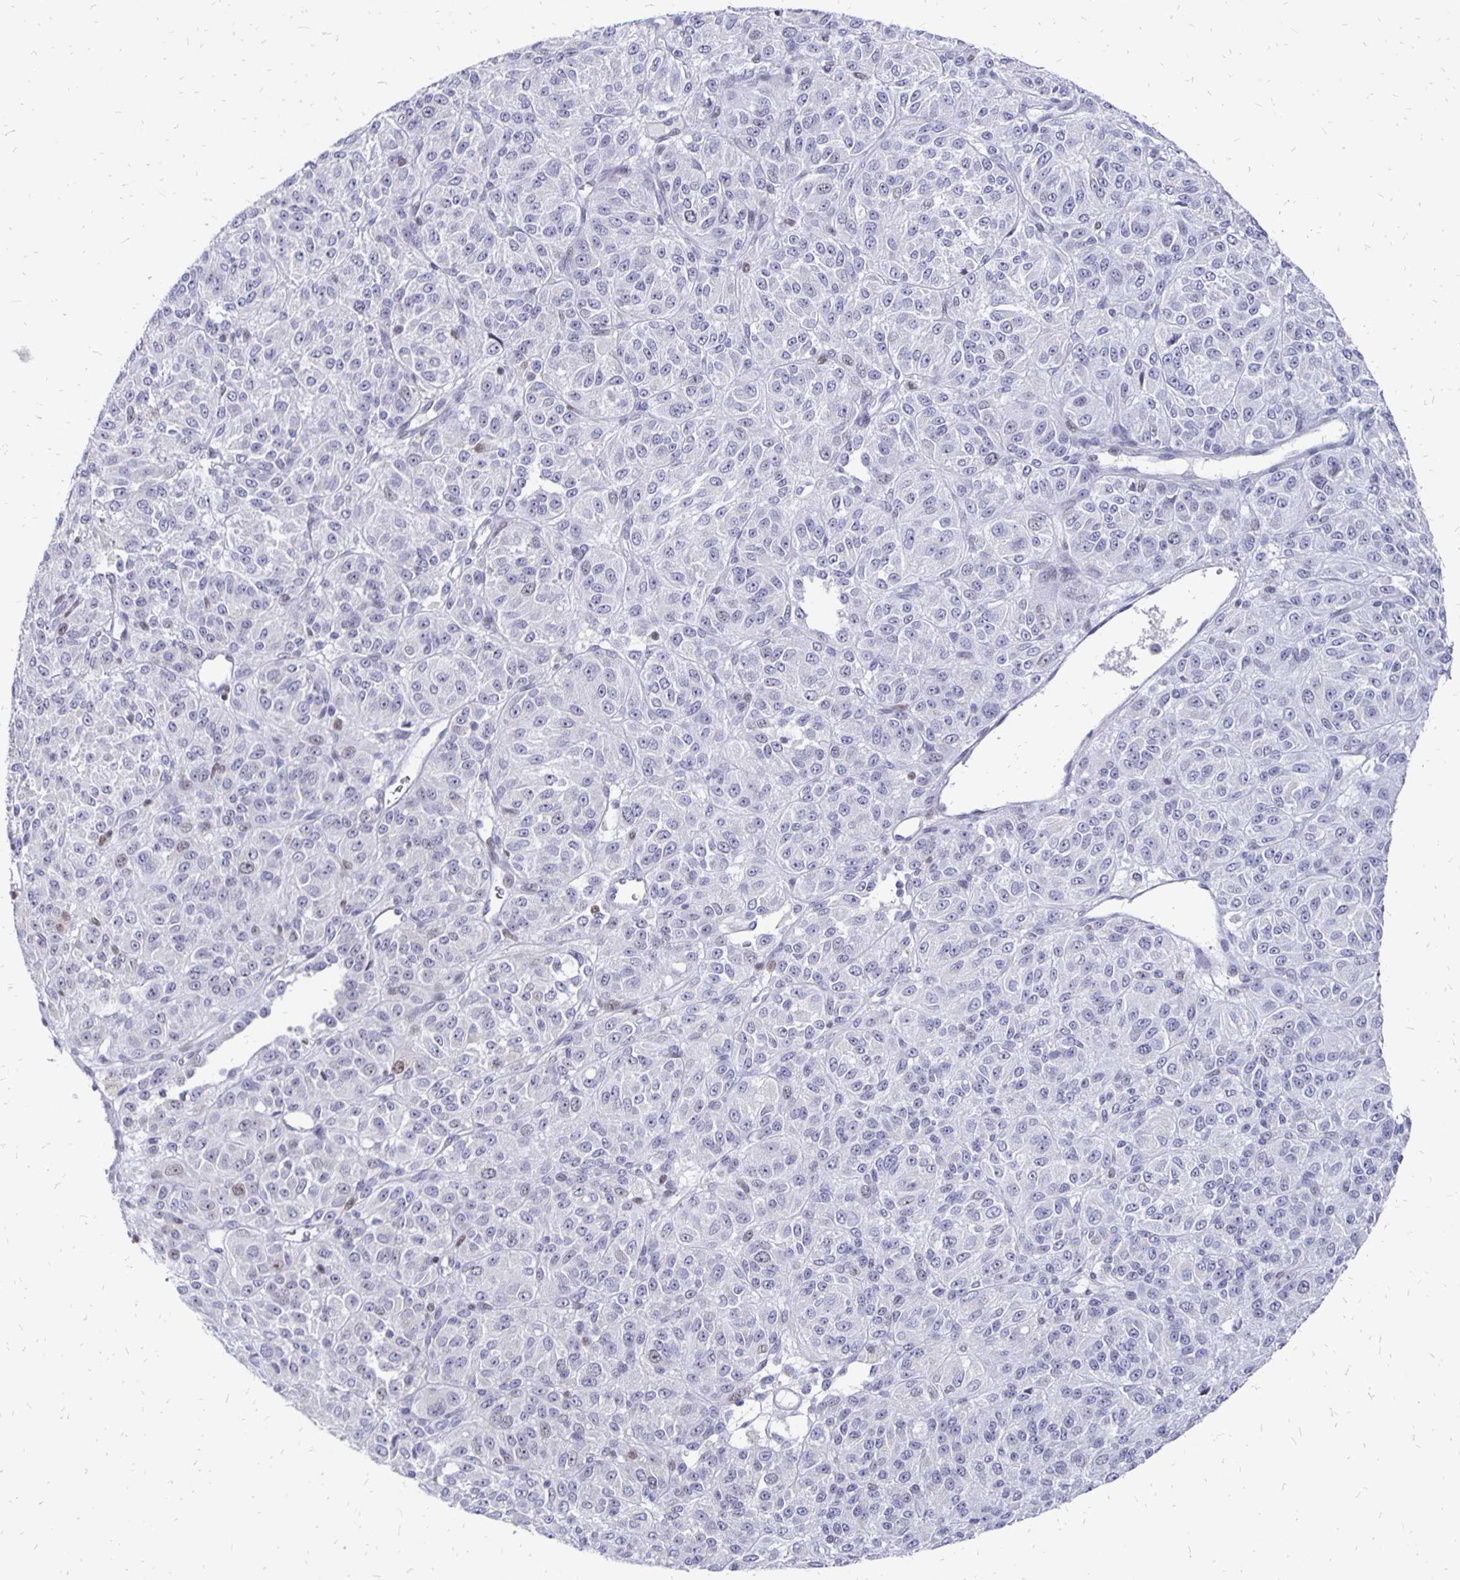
{"staining": {"intensity": "negative", "quantity": "none", "location": "none"}, "tissue": "melanoma", "cell_type": "Tumor cells", "image_type": "cancer", "snomed": [{"axis": "morphology", "description": "Malignant melanoma, Metastatic site"}, {"axis": "topography", "description": "Brain"}], "caption": "Immunohistochemistry (IHC) micrograph of melanoma stained for a protein (brown), which shows no staining in tumor cells.", "gene": "DCK", "patient": {"sex": "female", "age": 56}}